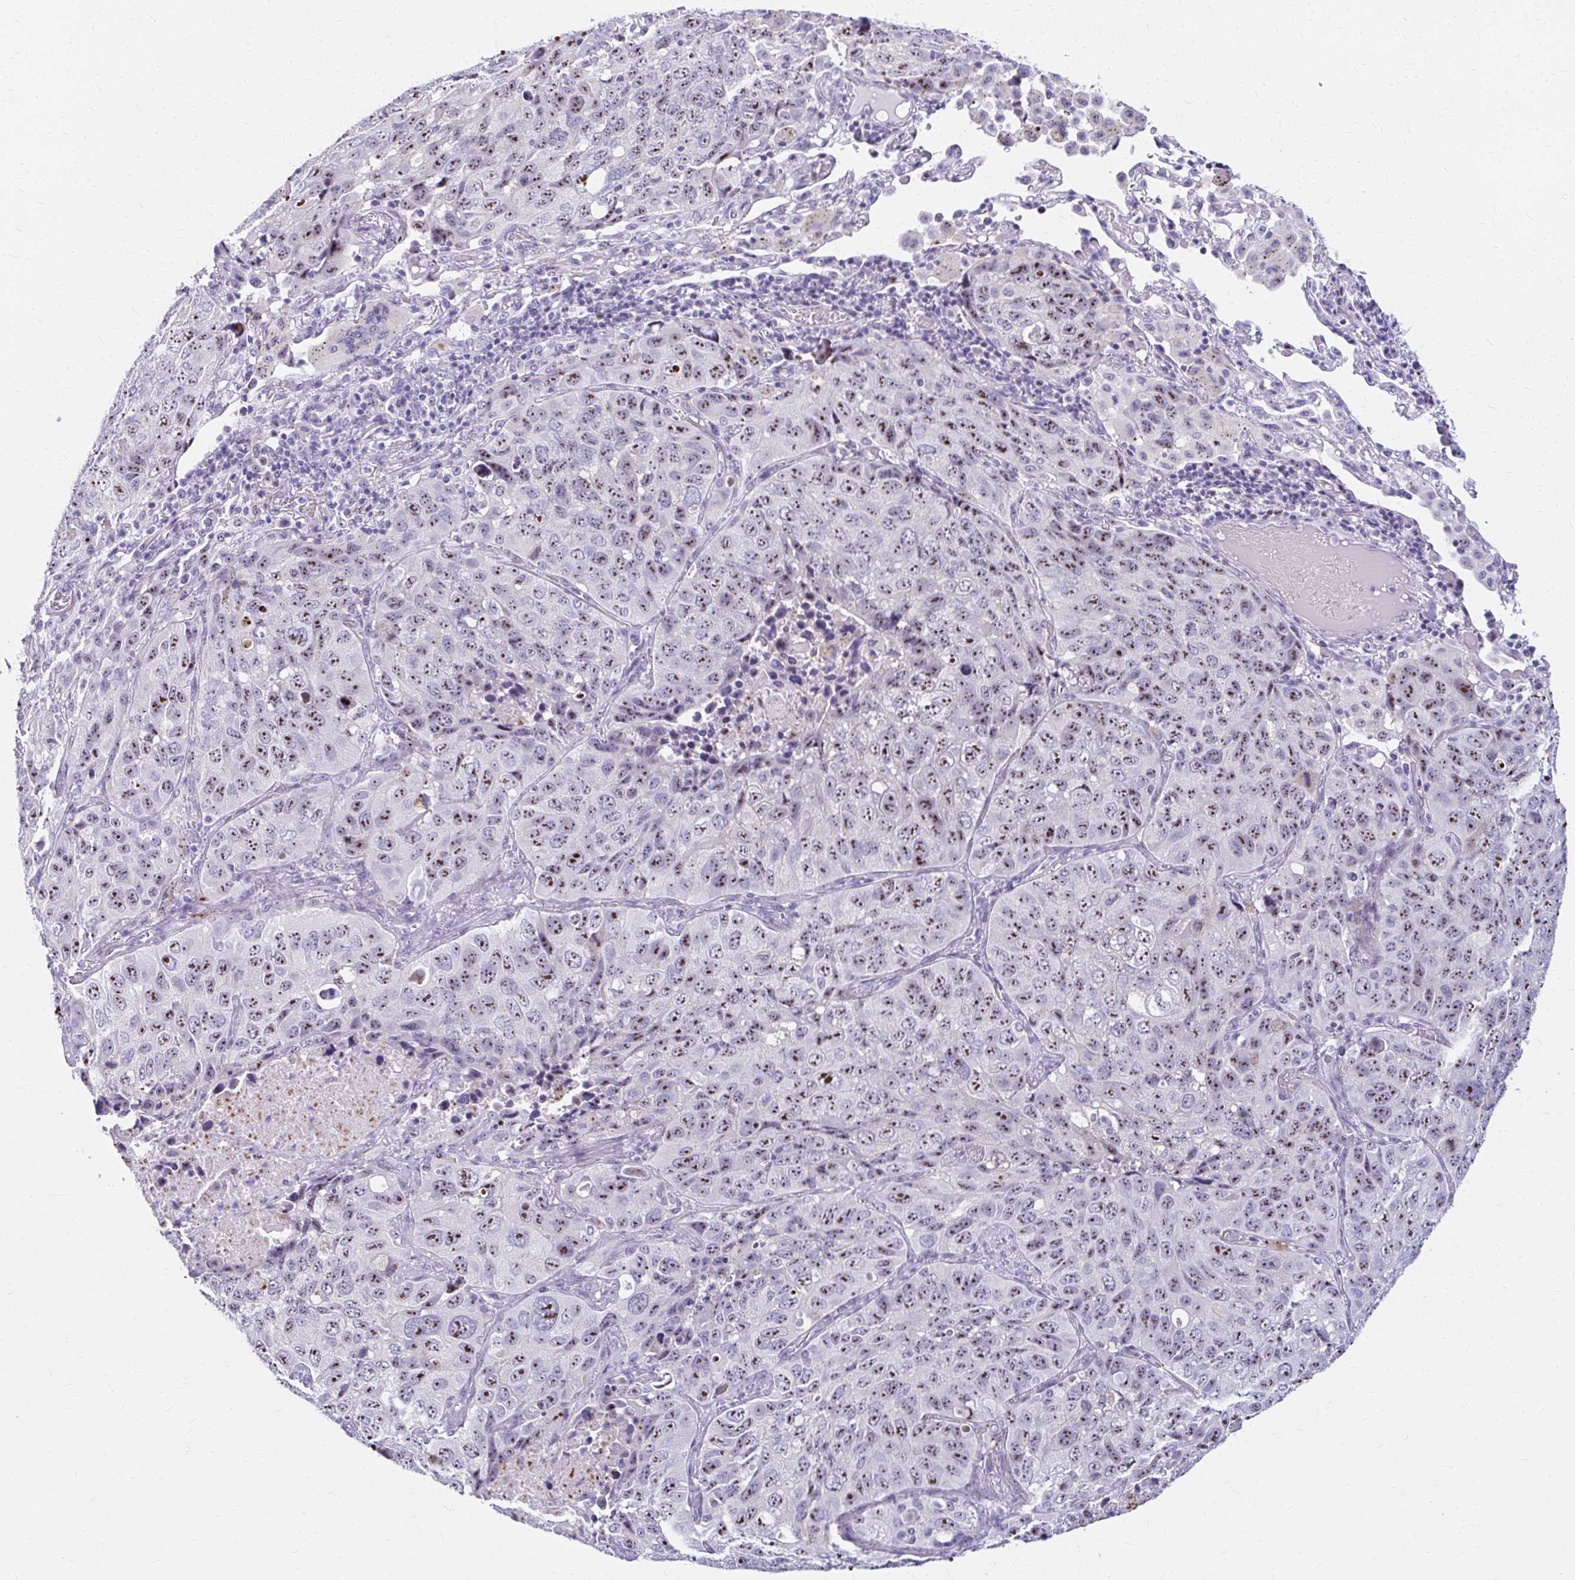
{"staining": {"intensity": "moderate", "quantity": ">75%", "location": "nuclear"}, "tissue": "lung cancer", "cell_type": "Tumor cells", "image_type": "cancer", "snomed": [{"axis": "morphology", "description": "Squamous cell carcinoma, NOS"}, {"axis": "topography", "description": "Lung"}], "caption": "DAB immunohistochemical staining of human squamous cell carcinoma (lung) exhibits moderate nuclear protein expression in about >75% of tumor cells.", "gene": "FTSJ3", "patient": {"sex": "male", "age": 60}}